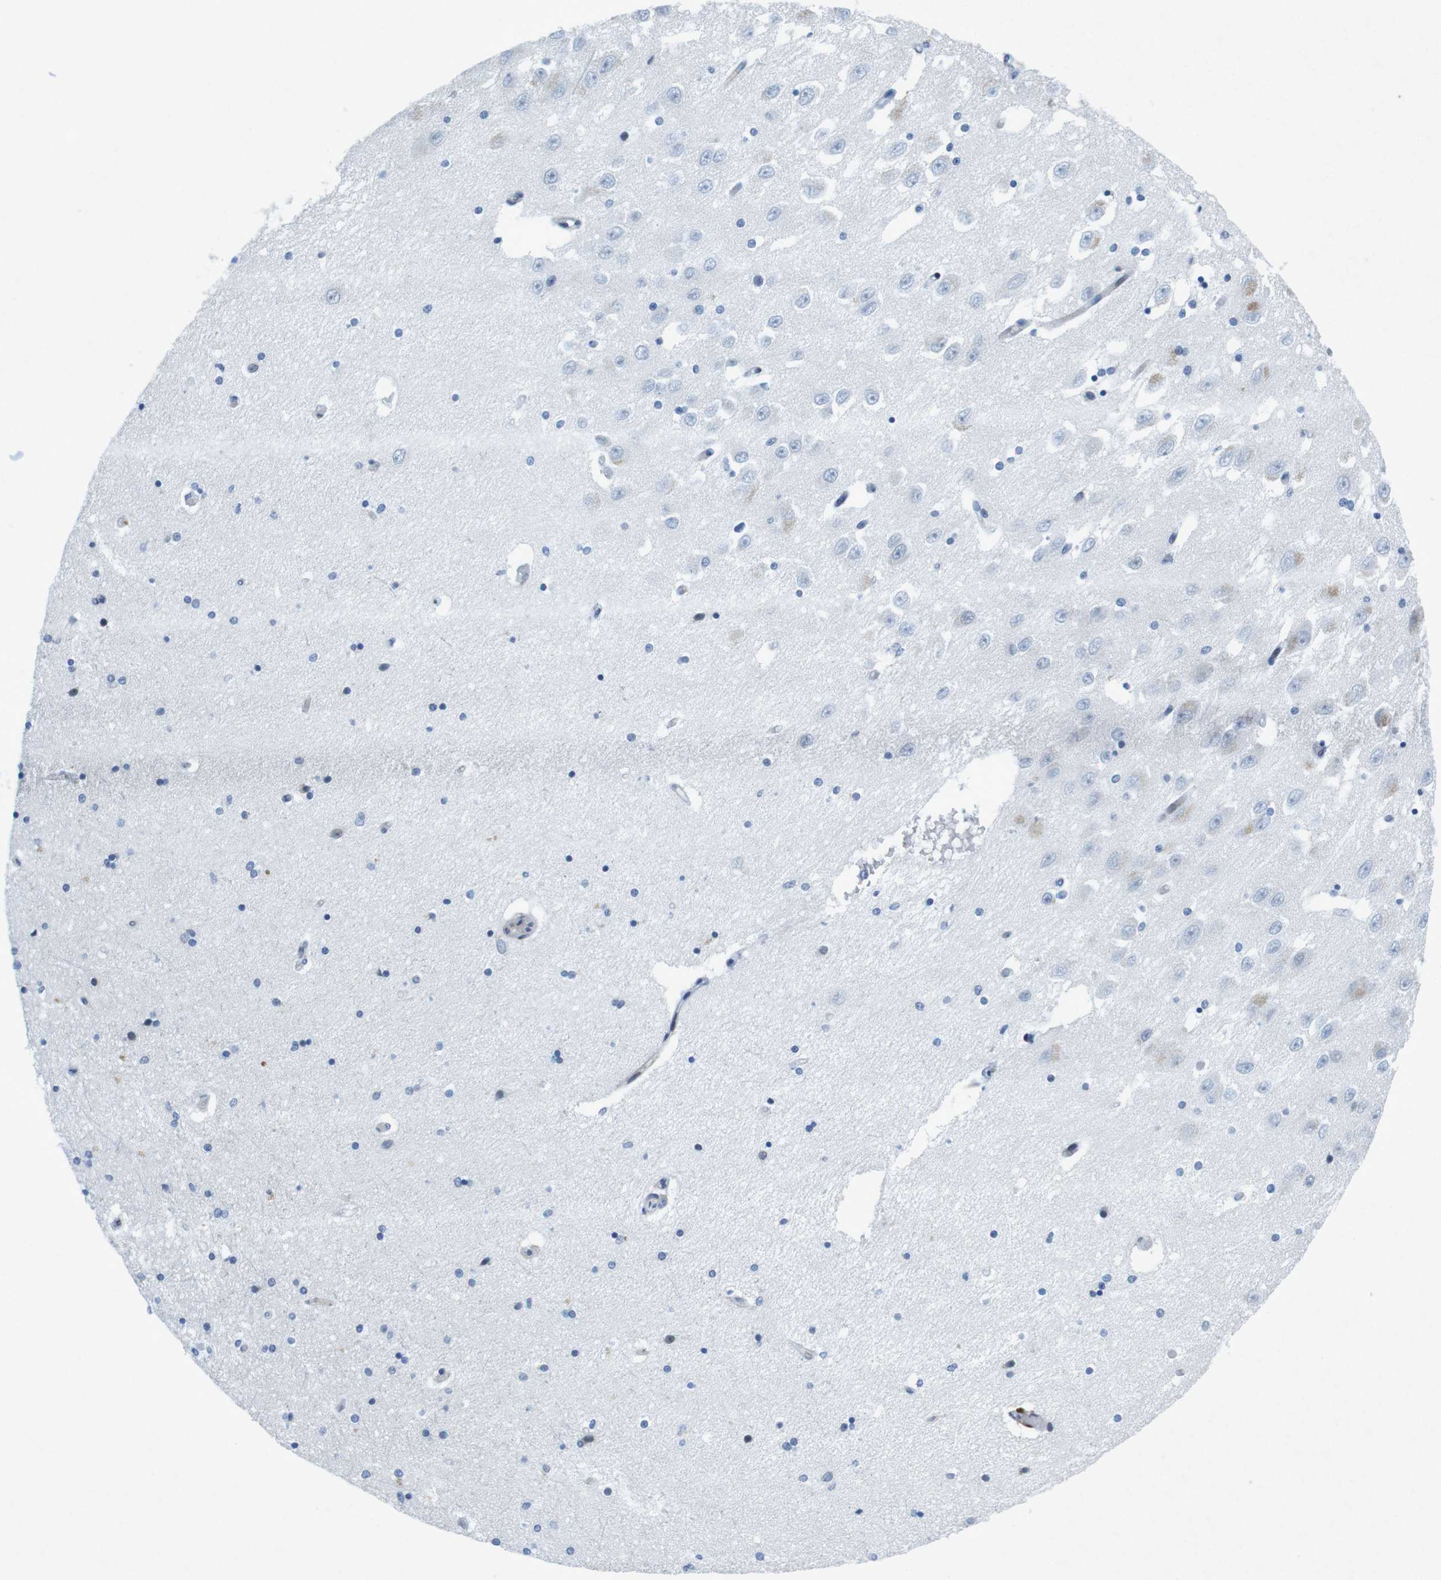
{"staining": {"intensity": "negative", "quantity": "none", "location": "none"}, "tissue": "hippocampus", "cell_type": "Glial cells", "image_type": "normal", "snomed": [{"axis": "morphology", "description": "Normal tissue, NOS"}, {"axis": "topography", "description": "Hippocampus"}], "caption": "Immunohistochemistry (IHC) photomicrograph of normal hippocampus: human hippocampus stained with DAB exhibits no significant protein positivity in glial cells.", "gene": "CHAF1A", "patient": {"sex": "female", "age": 54}}